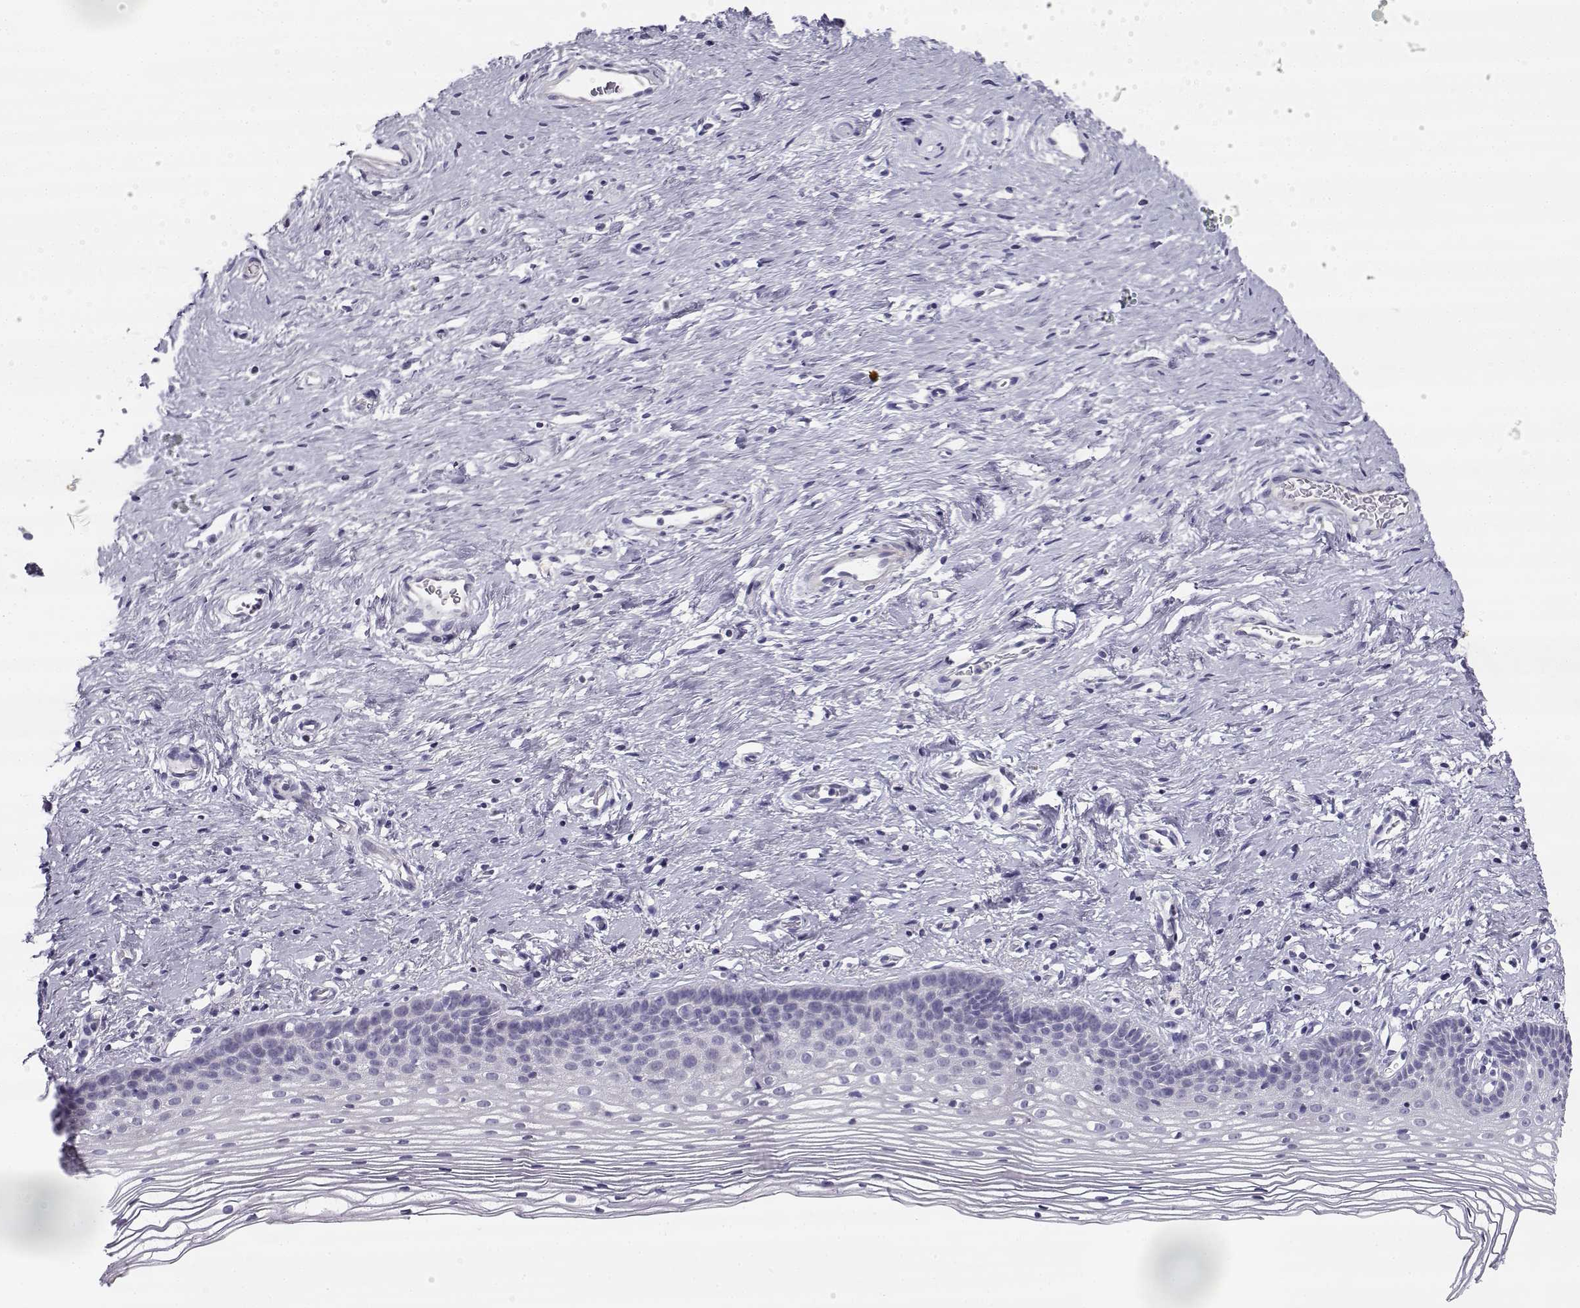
{"staining": {"intensity": "negative", "quantity": "none", "location": "none"}, "tissue": "cervix", "cell_type": "Glandular cells", "image_type": "normal", "snomed": [{"axis": "morphology", "description": "Normal tissue, NOS"}, {"axis": "topography", "description": "Cervix"}], "caption": "Glandular cells are negative for protein expression in normal human cervix. (DAB IHC with hematoxylin counter stain).", "gene": "CREB3L3", "patient": {"sex": "female", "age": 39}}